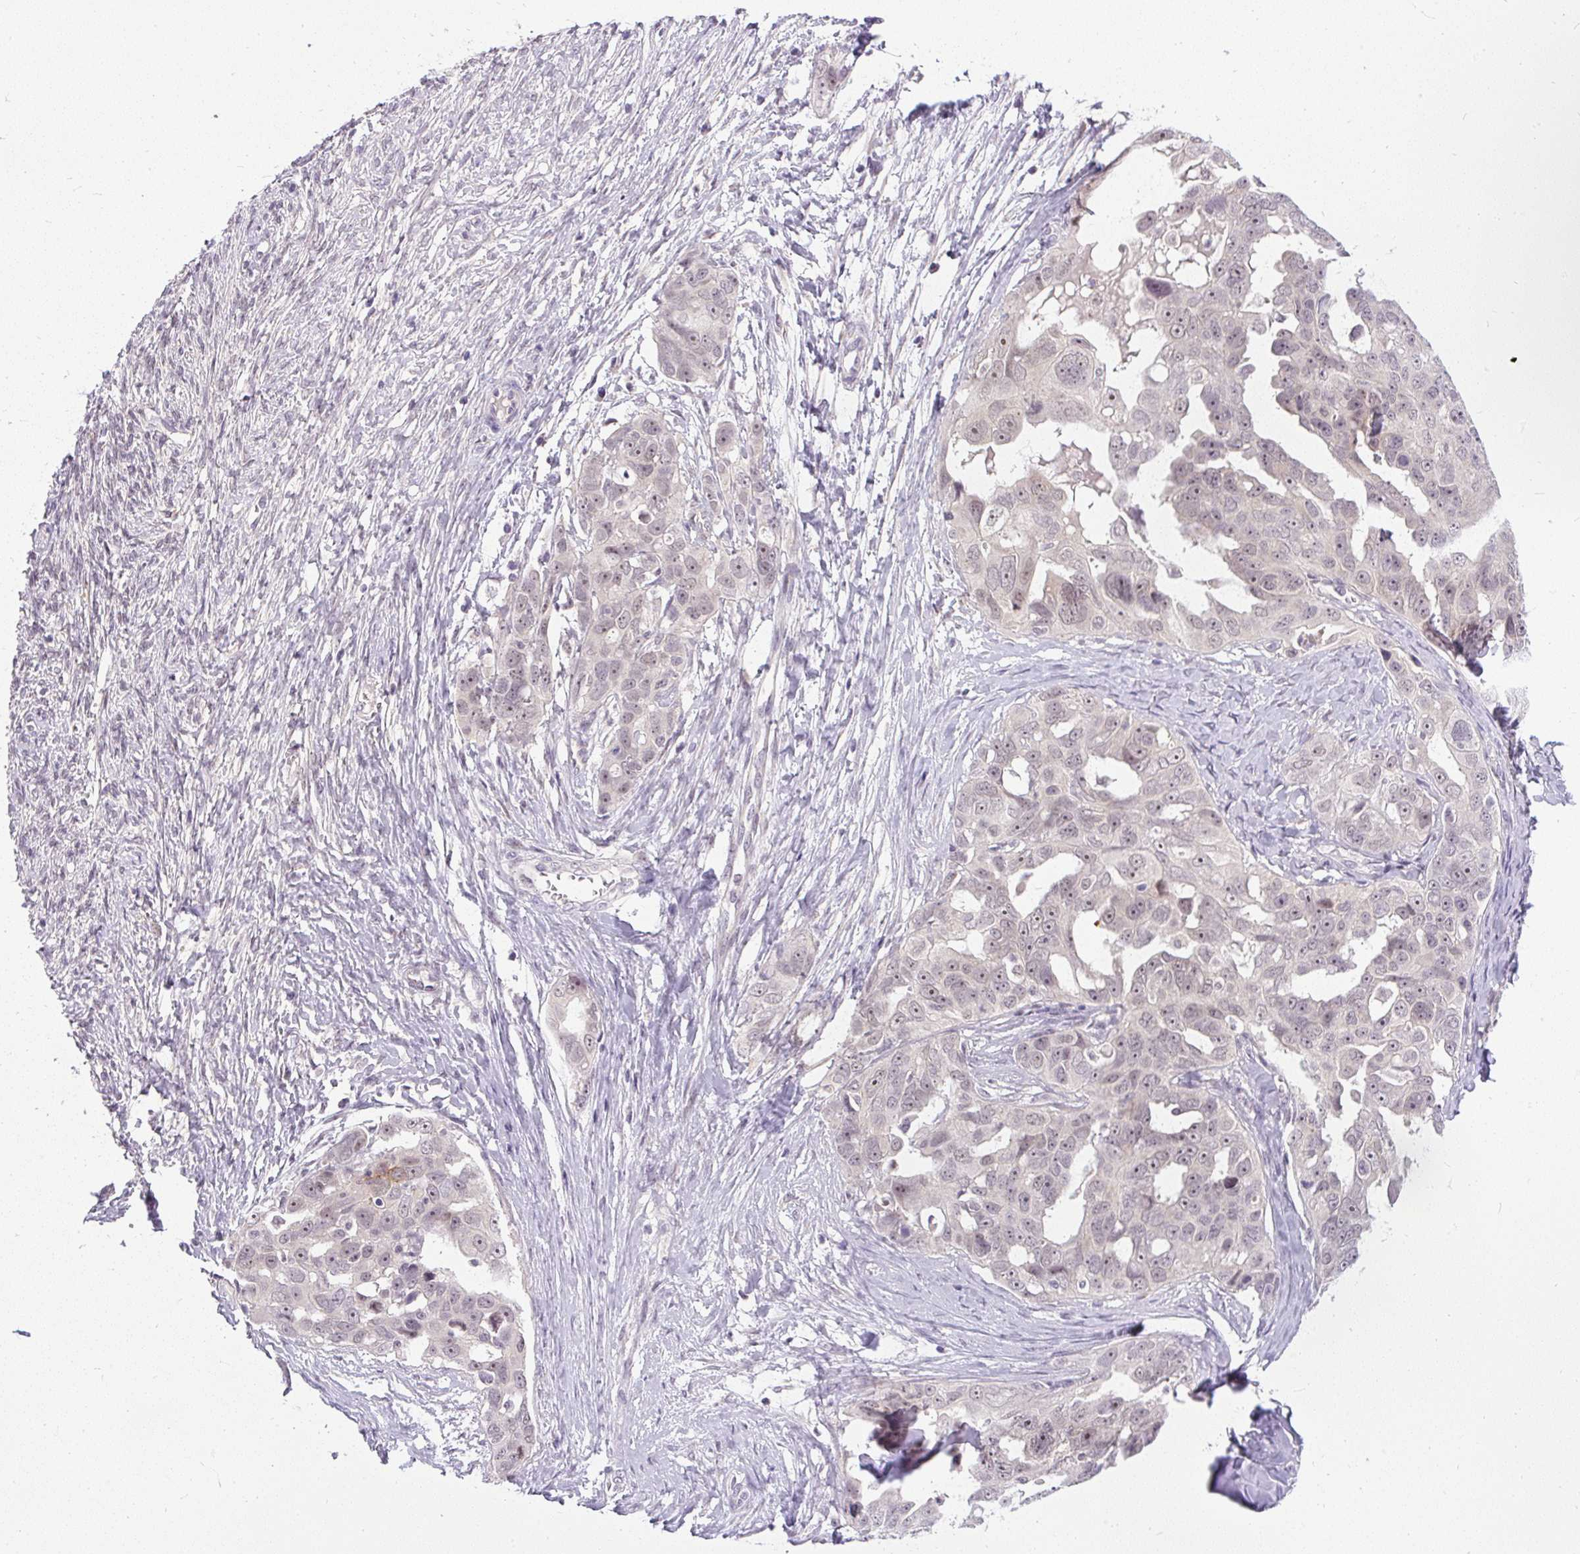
{"staining": {"intensity": "weak", "quantity": ">75%", "location": "nuclear"}, "tissue": "ovarian cancer", "cell_type": "Tumor cells", "image_type": "cancer", "snomed": [{"axis": "morphology", "description": "Carcinoma, endometroid"}, {"axis": "topography", "description": "Ovary"}], "caption": "Ovarian cancer was stained to show a protein in brown. There is low levels of weak nuclear positivity in approximately >75% of tumor cells.", "gene": "FAM117B", "patient": {"sex": "female", "age": 70}}